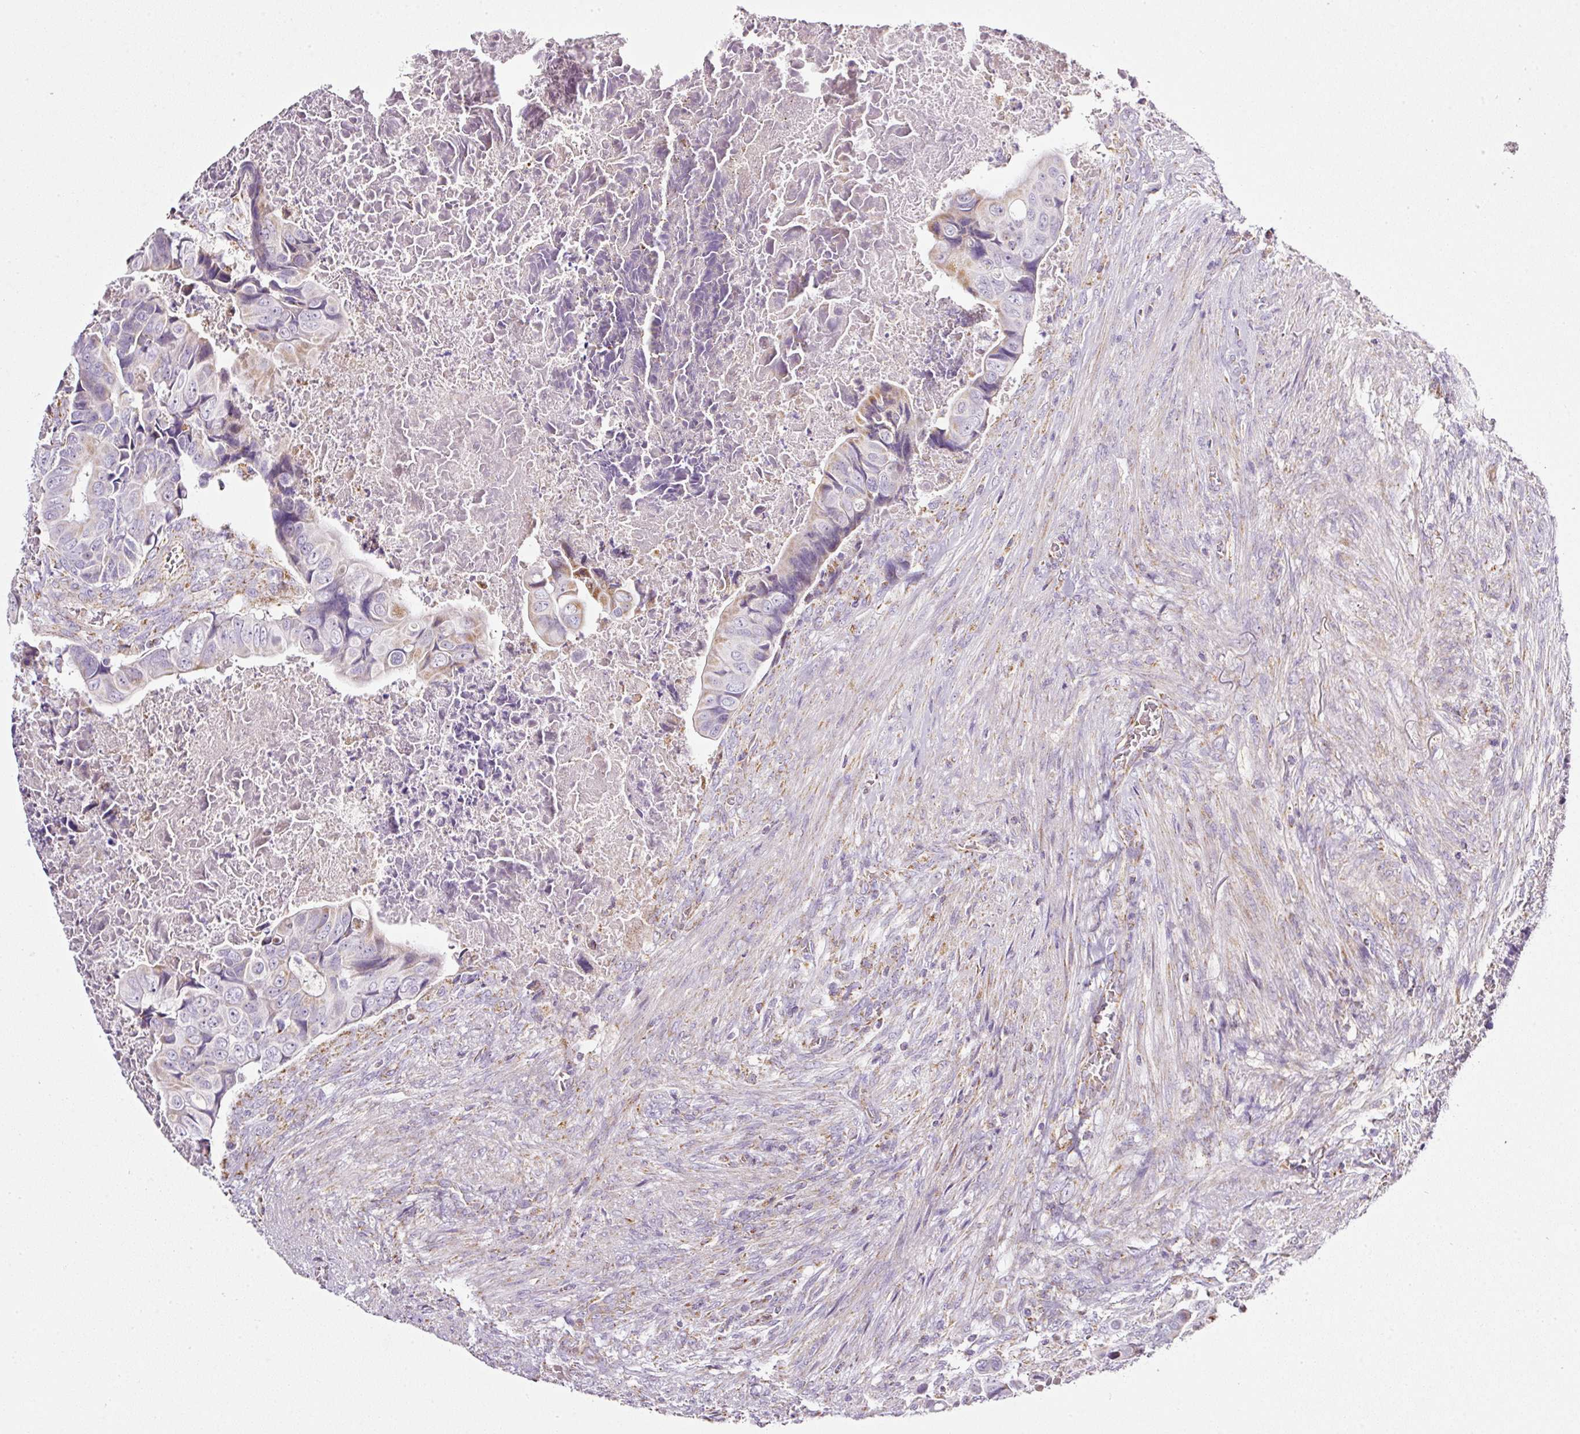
{"staining": {"intensity": "moderate", "quantity": "<25%", "location": "cytoplasmic/membranous"}, "tissue": "colorectal cancer", "cell_type": "Tumor cells", "image_type": "cancer", "snomed": [{"axis": "morphology", "description": "Adenocarcinoma, NOS"}, {"axis": "topography", "description": "Rectum"}], "caption": "Human colorectal cancer stained with a brown dye displays moderate cytoplasmic/membranous positive expression in about <25% of tumor cells.", "gene": "SDHA", "patient": {"sex": "female", "age": 78}}